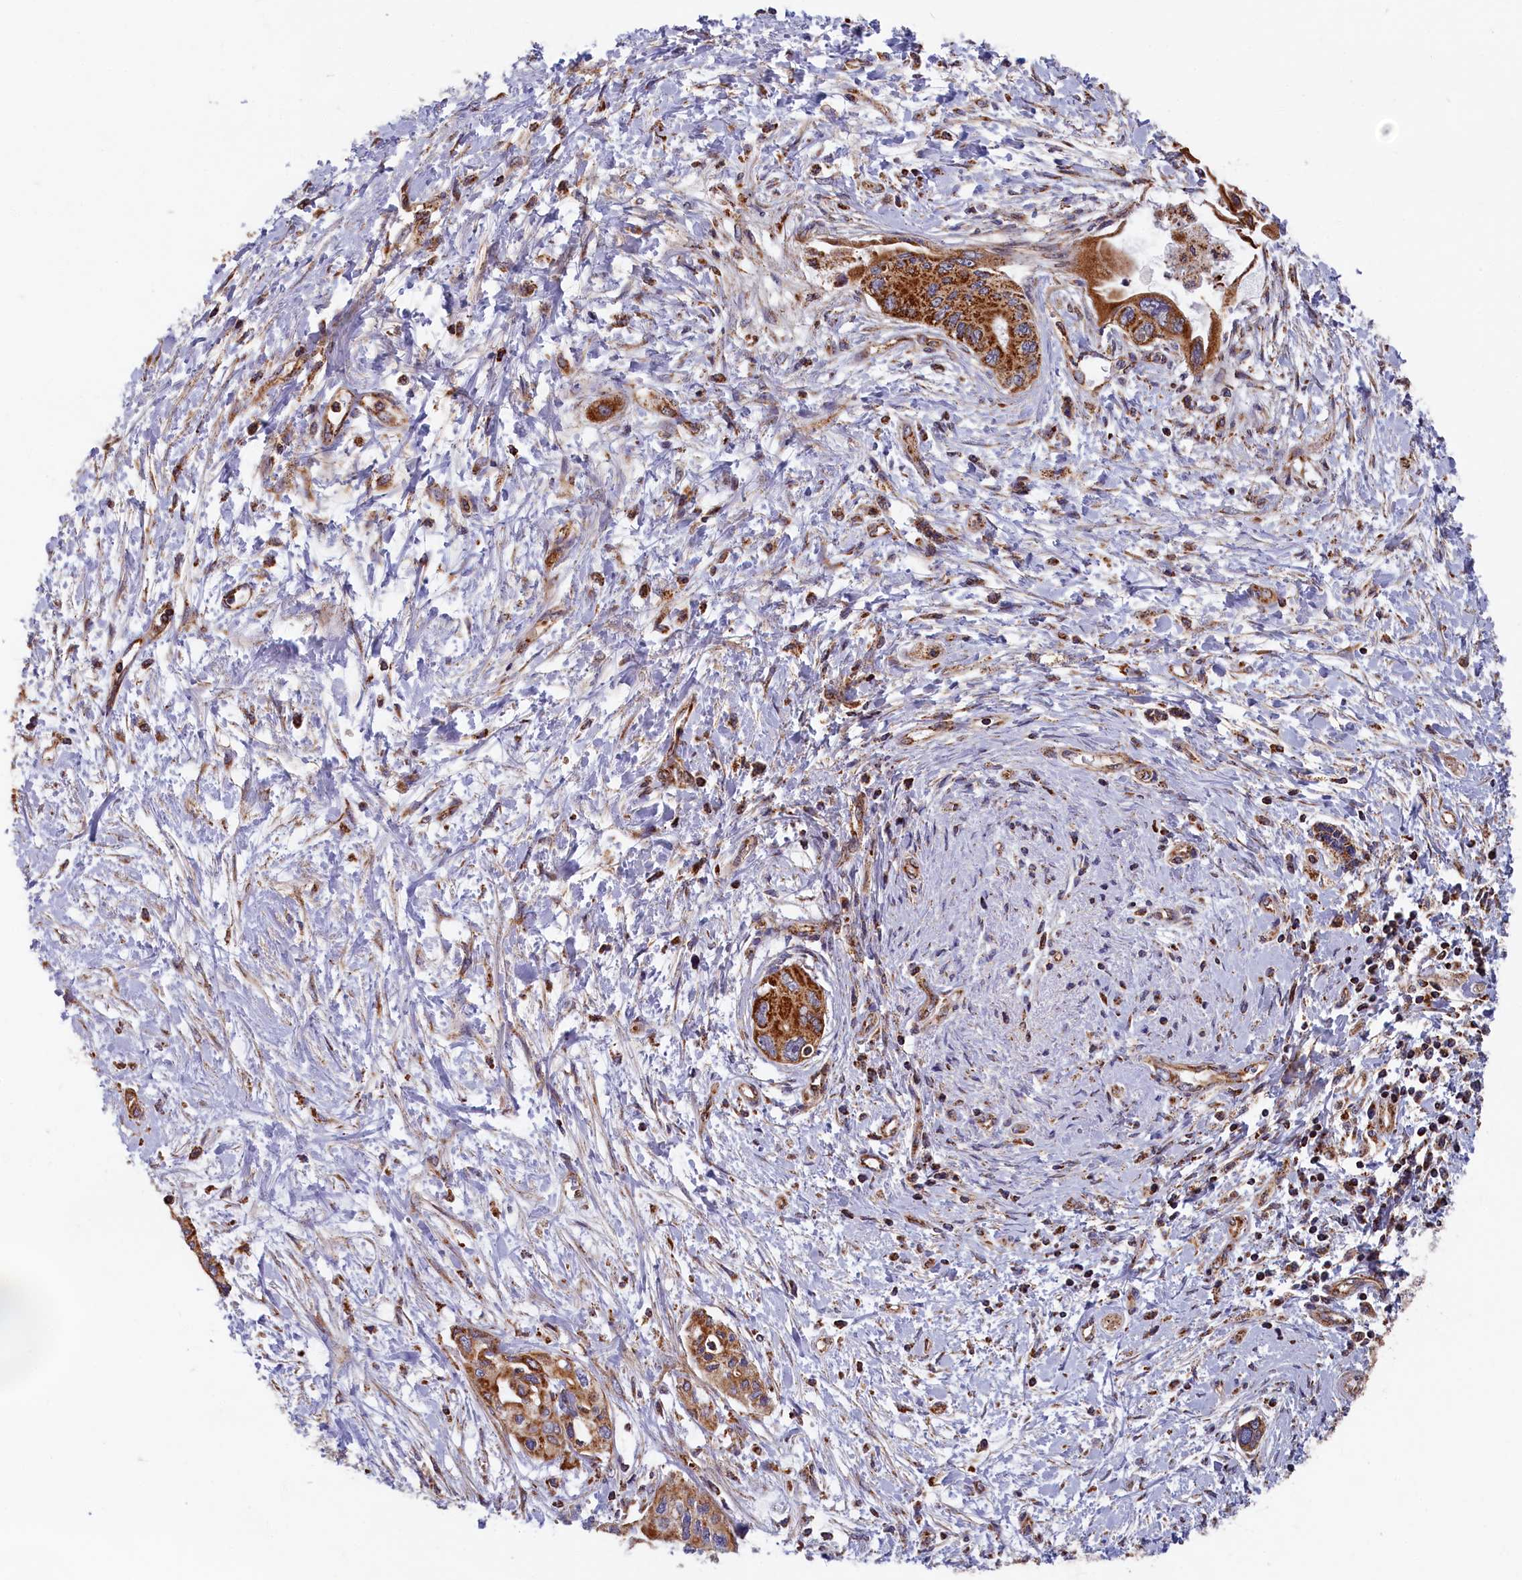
{"staining": {"intensity": "strong", "quantity": ">75%", "location": "cytoplasmic/membranous"}, "tissue": "pancreatic cancer", "cell_type": "Tumor cells", "image_type": "cancer", "snomed": [{"axis": "morphology", "description": "Adenocarcinoma, NOS"}, {"axis": "topography", "description": "Pancreas"}], "caption": "The histopathology image reveals immunohistochemical staining of pancreatic cancer (adenocarcinoma). There is strong cytoplasmic/membranous staining is identified in approximately >75% of tumor cells. Using DAB (brown) and hematoxylin (blue) stains, captured at high magnification using brightfield microscopy.", "gene": "MACROD1", "patient": {"sex": "male", "age": 46}}